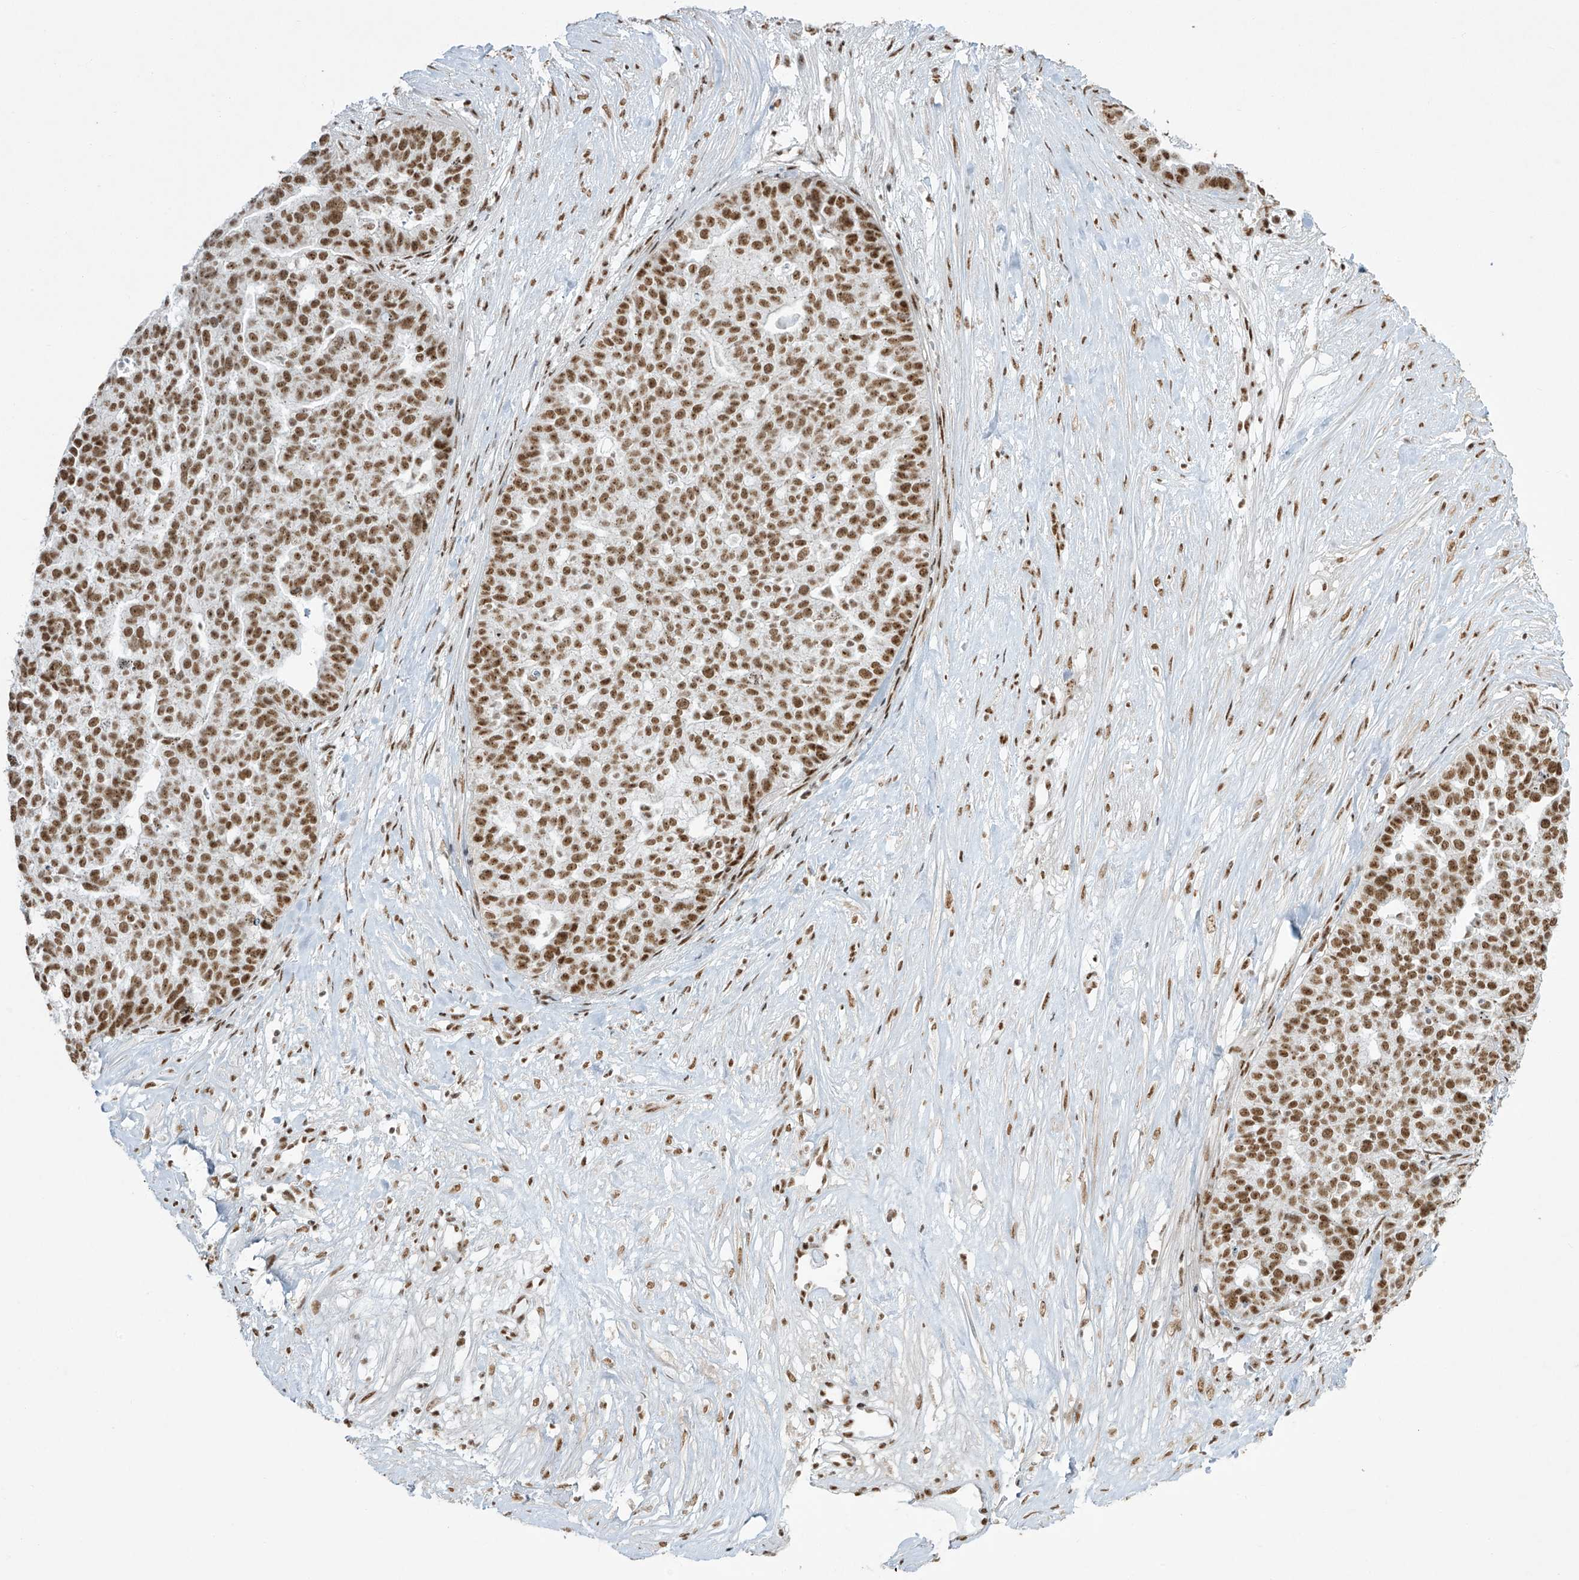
{"staining": {"intensity": "moderate", "quantity": ">75%", "location": "nuclear"}, "tissue": "ovarian cancer", "cell_type": "Tumor cells", "image_type": "cancer", "snomed": [{"axis": "morphology", "description": "Cystadenocarcinoma, serous, NOS"}, {"axis": "topography", "description": "Ovary"}], "caption": "Immunohistochemistry (IHC) micrograph of neoplastic tissue: ovarian cancer stained using immunohistochemistry exhibits medium levels of moderate protein expression localized specifically in the nuclear of tumor cells, appearing as a nuclear brown color.", "gene": "MS4A6A", "patient": {"sex": "female", "age": 59}}